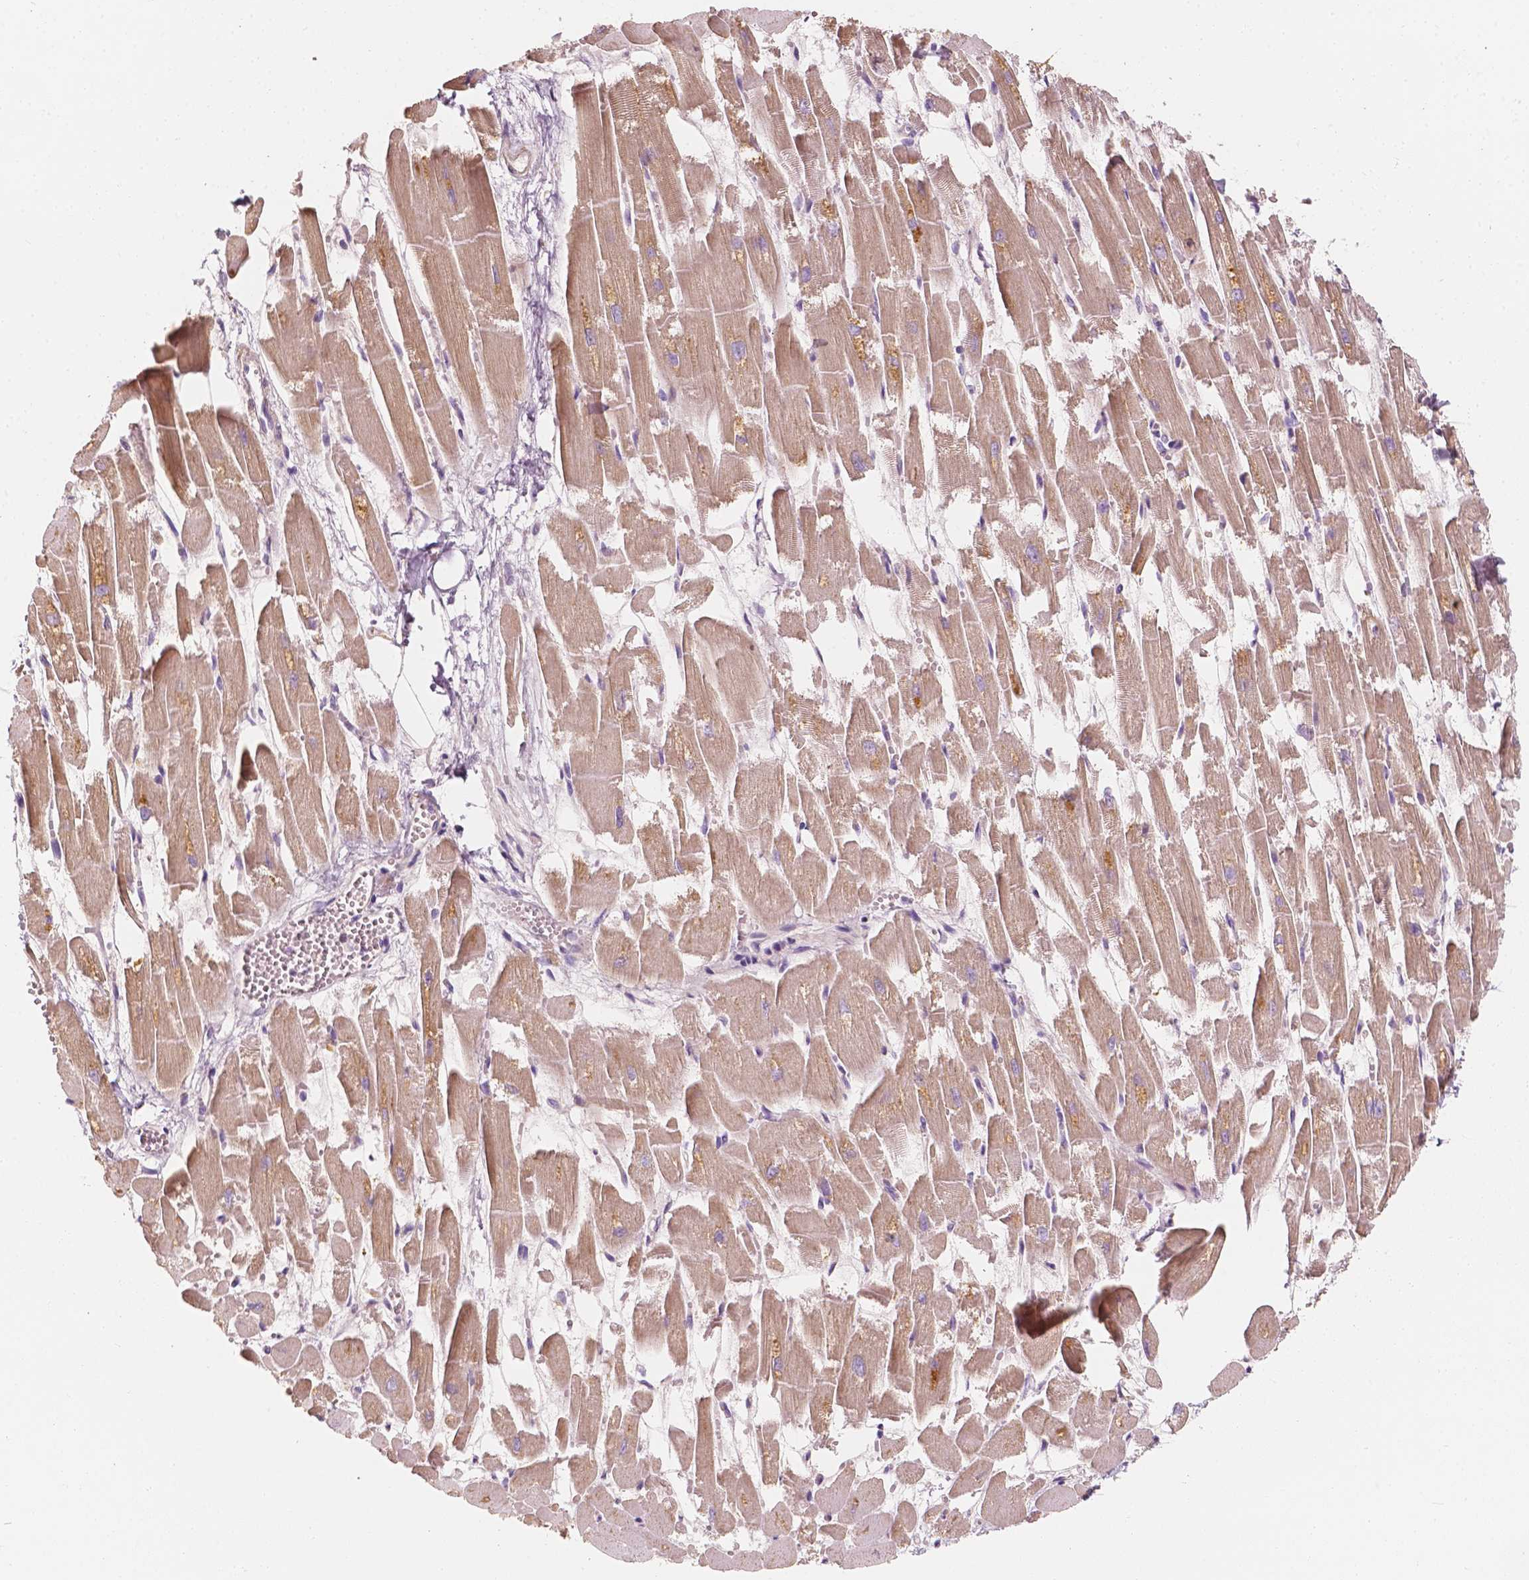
{"staining": {"intensity": "weak", "quantity": "25%-75%", "location": "cytoplasmic/membranous"}, "tissue": "heart muscle", "cell_type": "Cardiomyocytes", "image_type": "normal", "snomed": [{"axis": "morphology", "description": "Normal tissue, NOS"}, {"axis": "topography", "description": "Heart"}], "caption": "Immunohistochemistry (DAB) staining of normal human heart muscle reveals weak cytoplasmic/membranous protein positivity in about 25%-75% of cardiomyocytes. The staining was performed using DAB, with brown indicating positive protein expression. Nuclei are stained blue with hematoxylin.", "gene": "SHPK", "patient": {"sex": "female", "age": 52}}